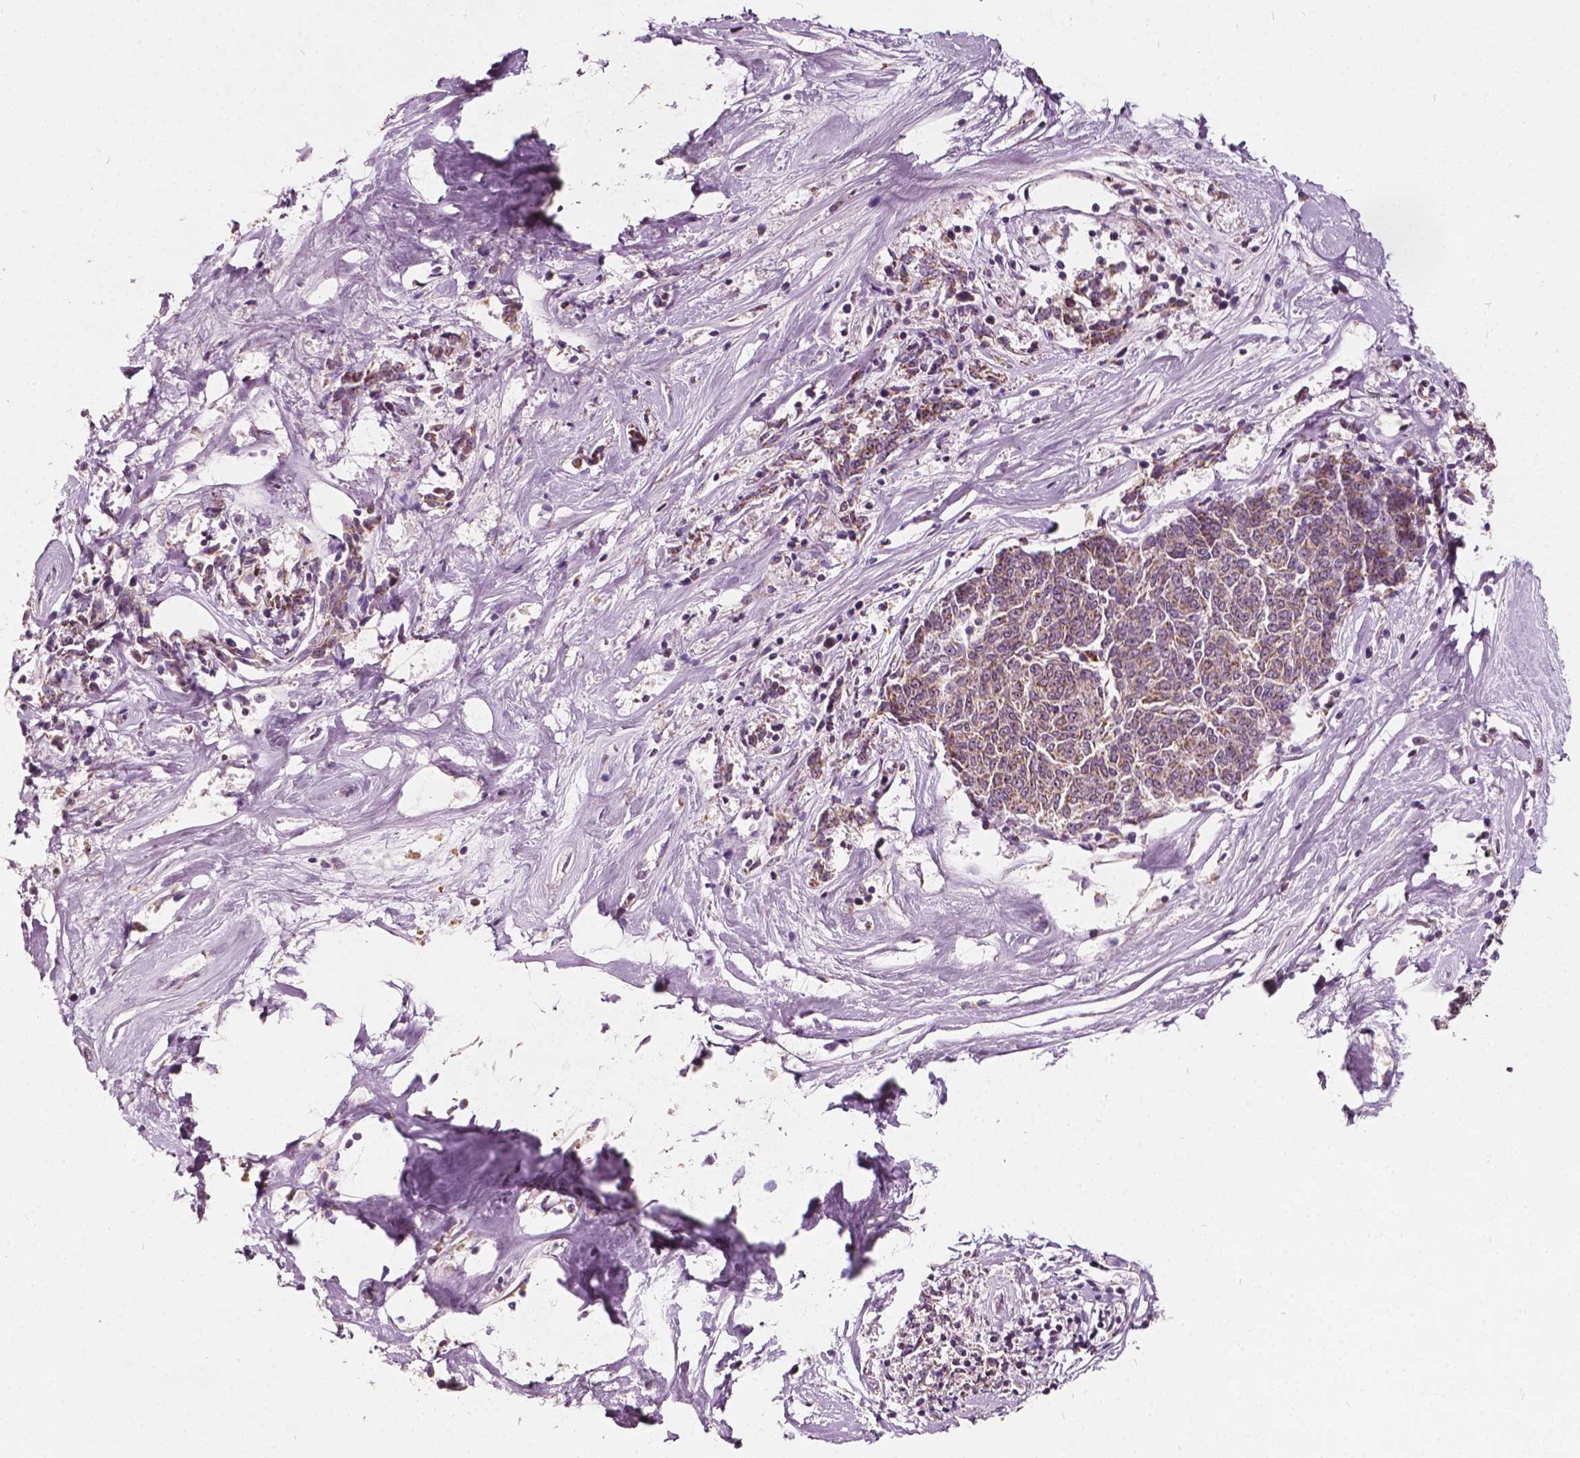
{"staining": {"intensity": "moderate", "quantity": ">75%", "location": "cytoplasmic/membranous,nuclear"}, "tissue": "melanoma", "cell_type": "Tumor cells", "image_type": "cancer", "snomed": [{"axis": "morphology", "description": "Malignant melanoma, NOS"}, {"axis": "topography", "description": "Skin"}], "caption": "Brown immunohistochemical staining in malignant melanoma exhibits moderate cytoplasmic/membranous and nuclear expression in about >75% of tumor cells.", "gene": "ODF3L2", "patient": {"sex": "female", "age": 72}}